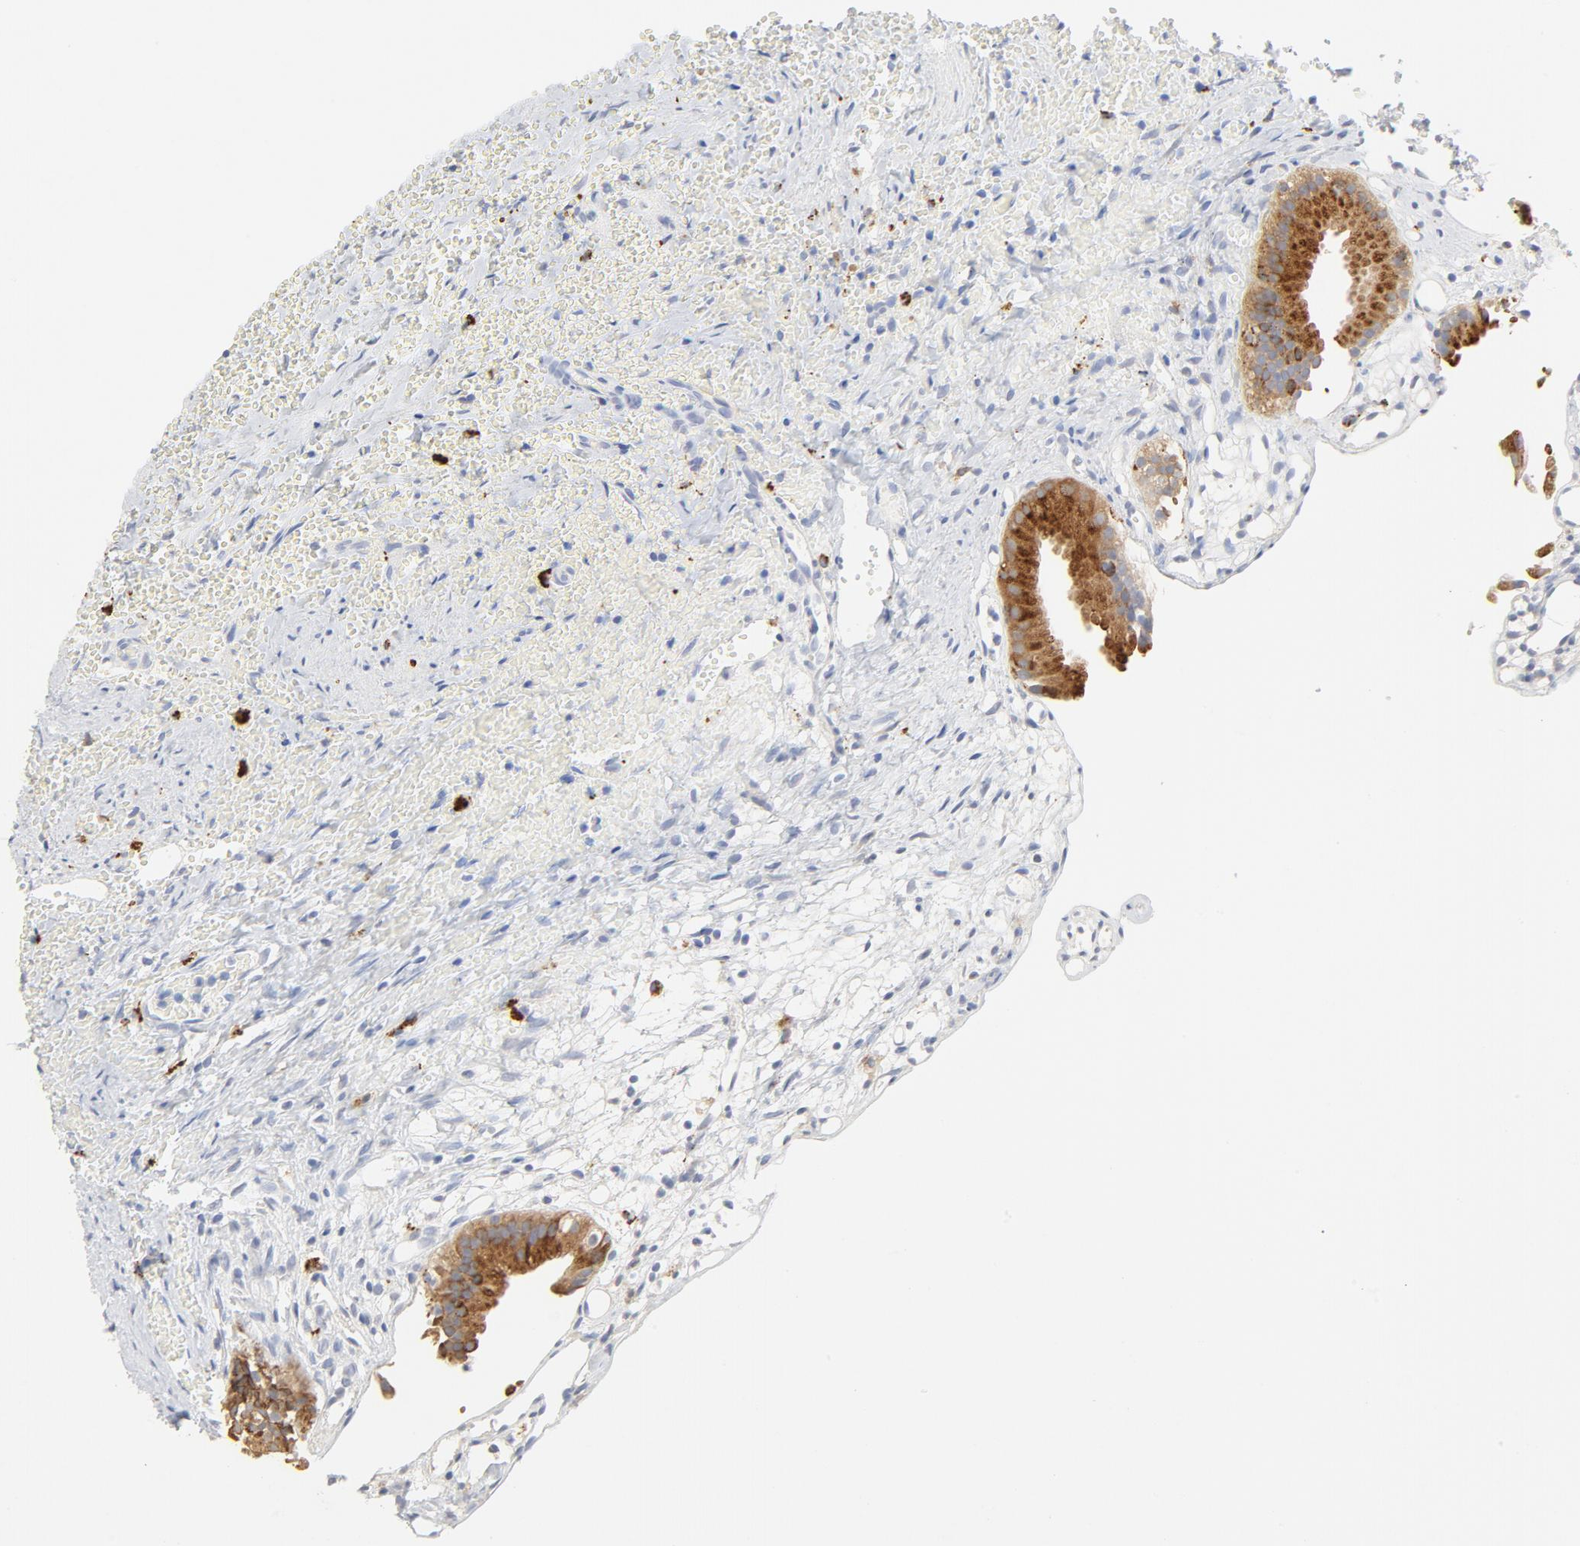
{"staining": {"intensity": "strong", "quantity": ">75%", "location": "cytoplasmic/membranous"}, "tissue": "gallbladder", "cell_type": "Glandular cells", "image_type": "normal", "snomed": [{"axis": "morphology", "description": "Normal tissue, NOS"}, {"axis": "topography", "description": "Gallbladder"}], "caption": "This photomicrograph displays IHC staining of unremarkable gallbladder, with high strong cytoplasmic/membranous expression in about >75% of glandular cells.", "gene": "MAGEB17", "patient": {"sex": "male", "age": 65}}